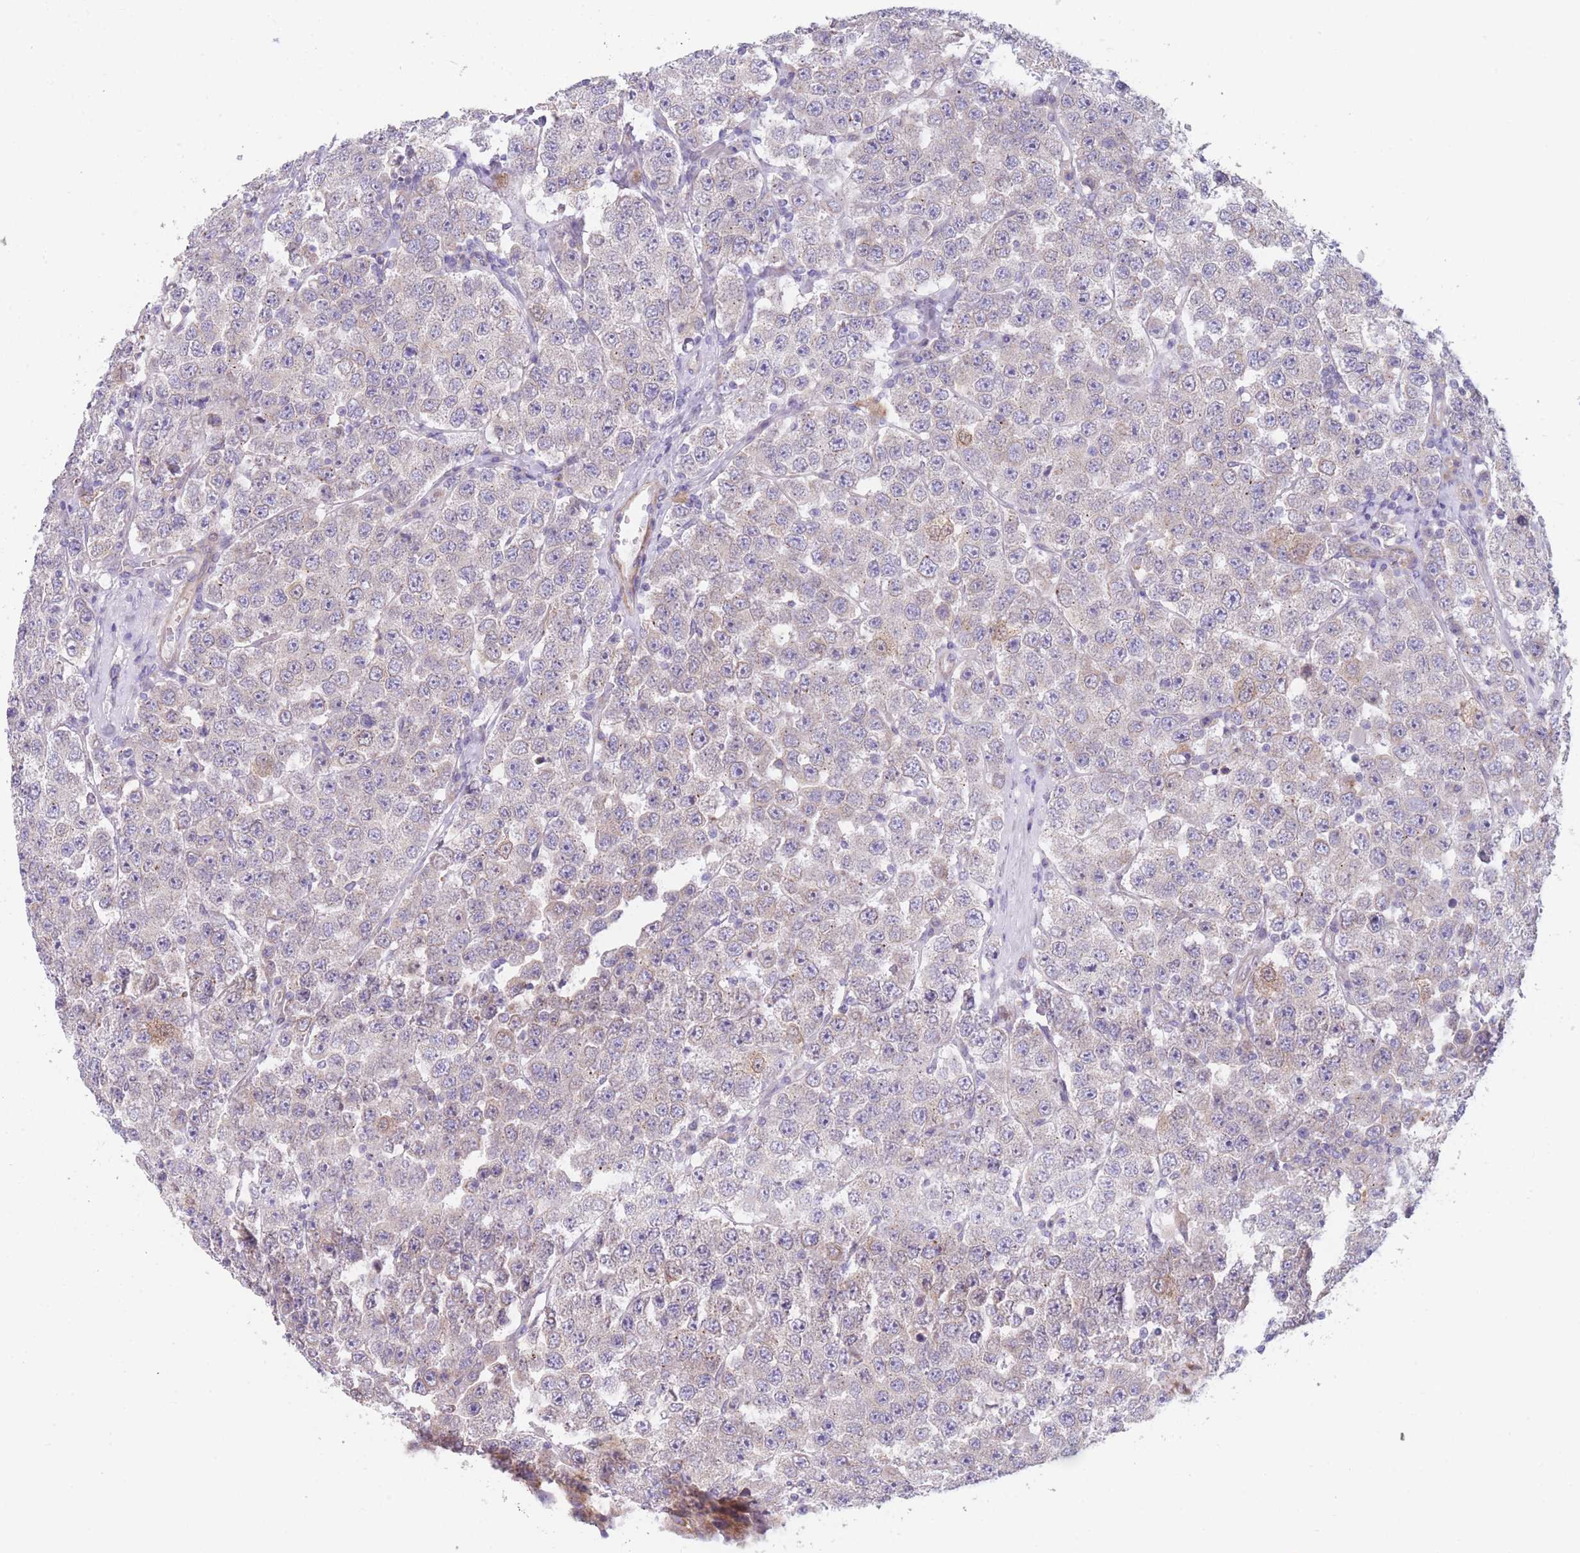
{"staining": {"intensity": "negative", "quantity": "none", "location": "none"}, "tissue": "testis cancer", "cell_type": "Tumor cells", "image_type": "cancer", "snomed": [{"axis": "morphology", "description": "Seminoma, NOS"}, {"axis": "topography", "description": "Testis"}], "caption": "Testis cancer was stained to show a protein in brown. There is no significant positivity in tumor cells.", "gene": "SMPD4", "patient": {"sex": "male", "age": 28}}